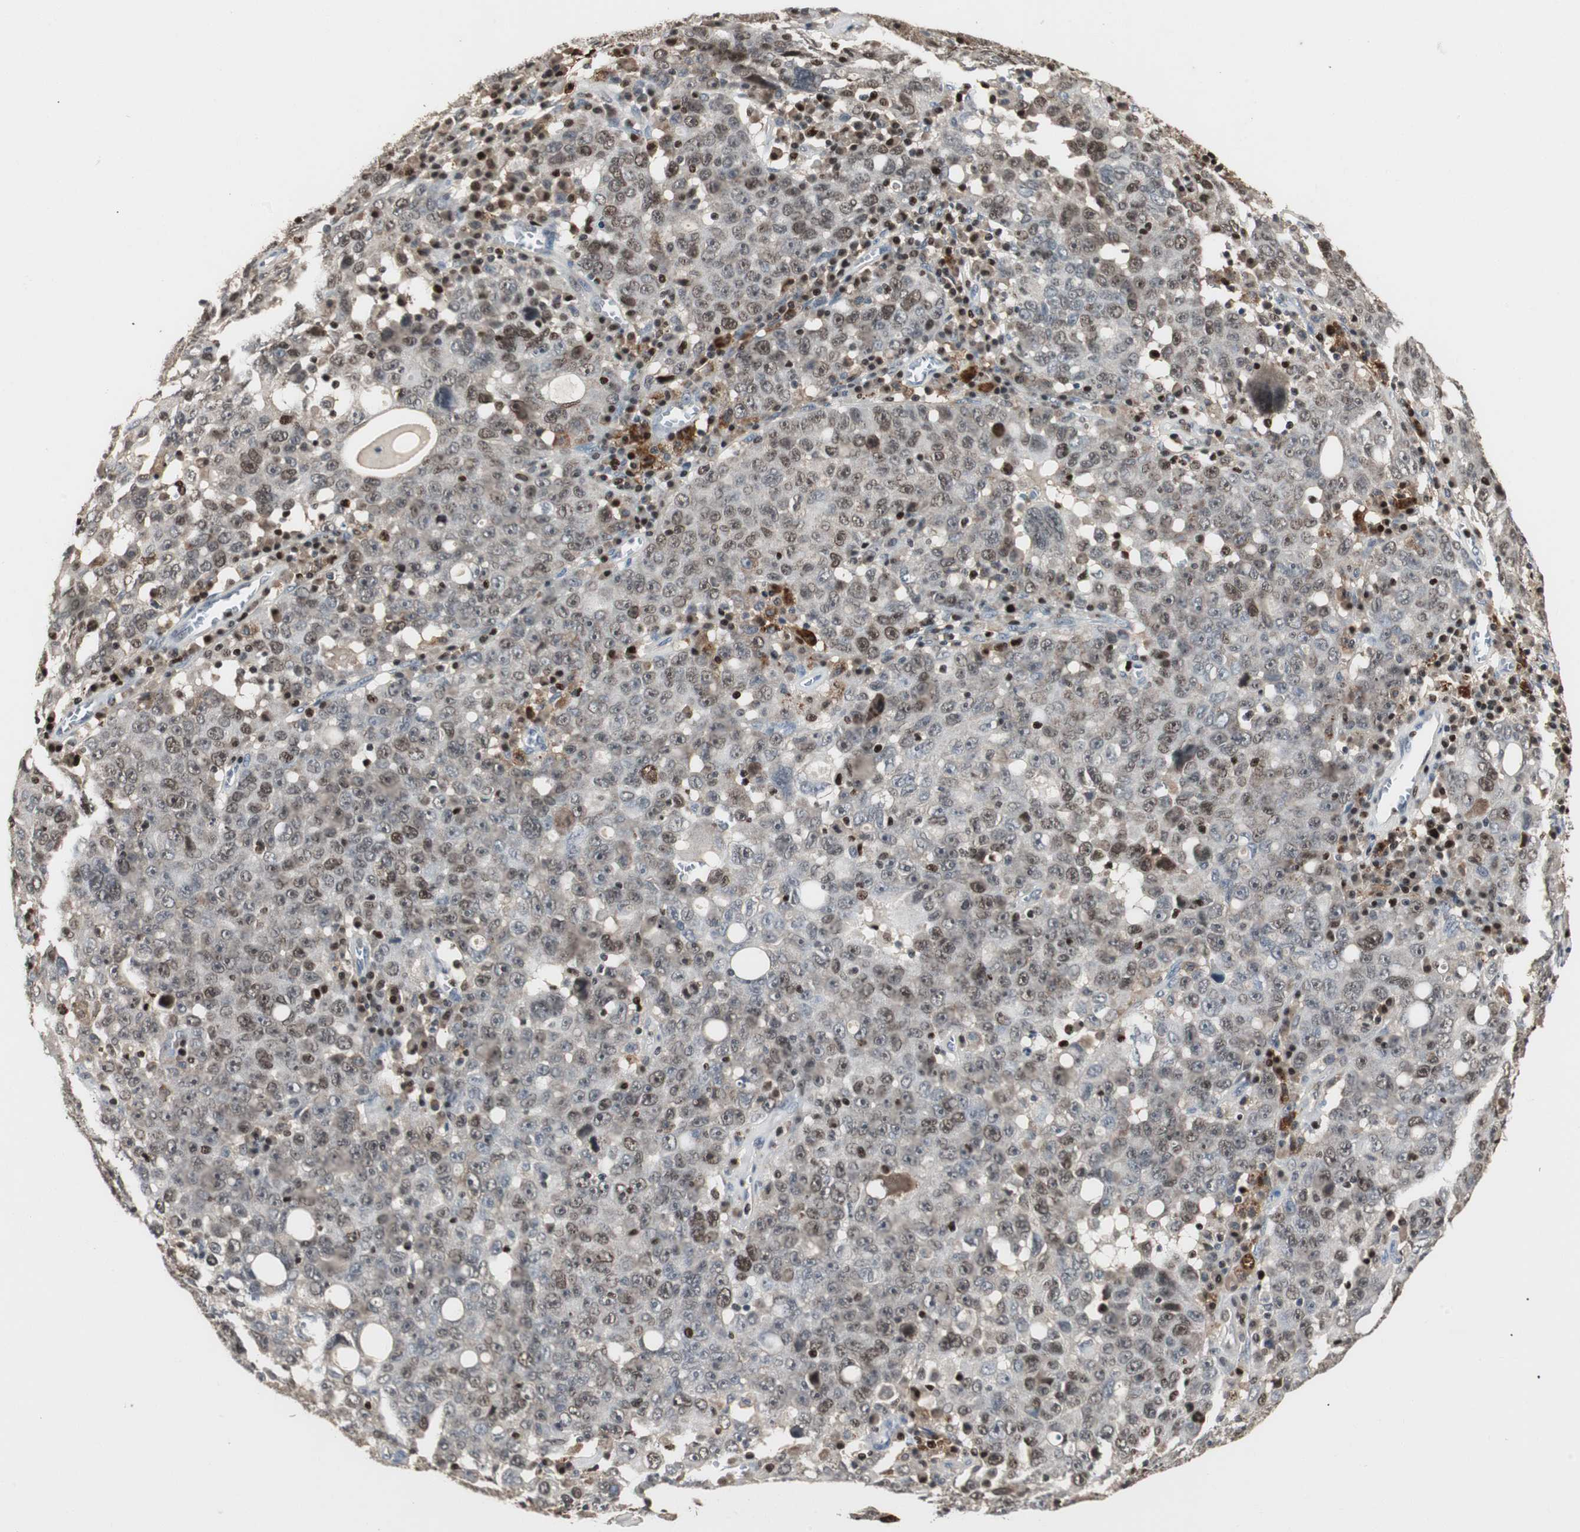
{"staining": {"intensity": "moderate", "quantity": "25%-75%", "location": "nuclear"}, "tissue": "ovarian cancer", "cell_type": "Tumor cells", "image_type": "cancer", "snomed": [{"axis": "morphology", "description": "Carcinoma, endometroid"}, {"axis": "topography", "description": "Ovary"}], "caption": "Protein expression analysis of ovarian endometroid carcinoma demonstrates moderate nuclear staining in approximately 25%-75% of tumor cells. (DAB = brown stain, brightfield microscopy at high magnification).", "gene": "FEN1", "patient": {"sex": "female", "age": 62}}